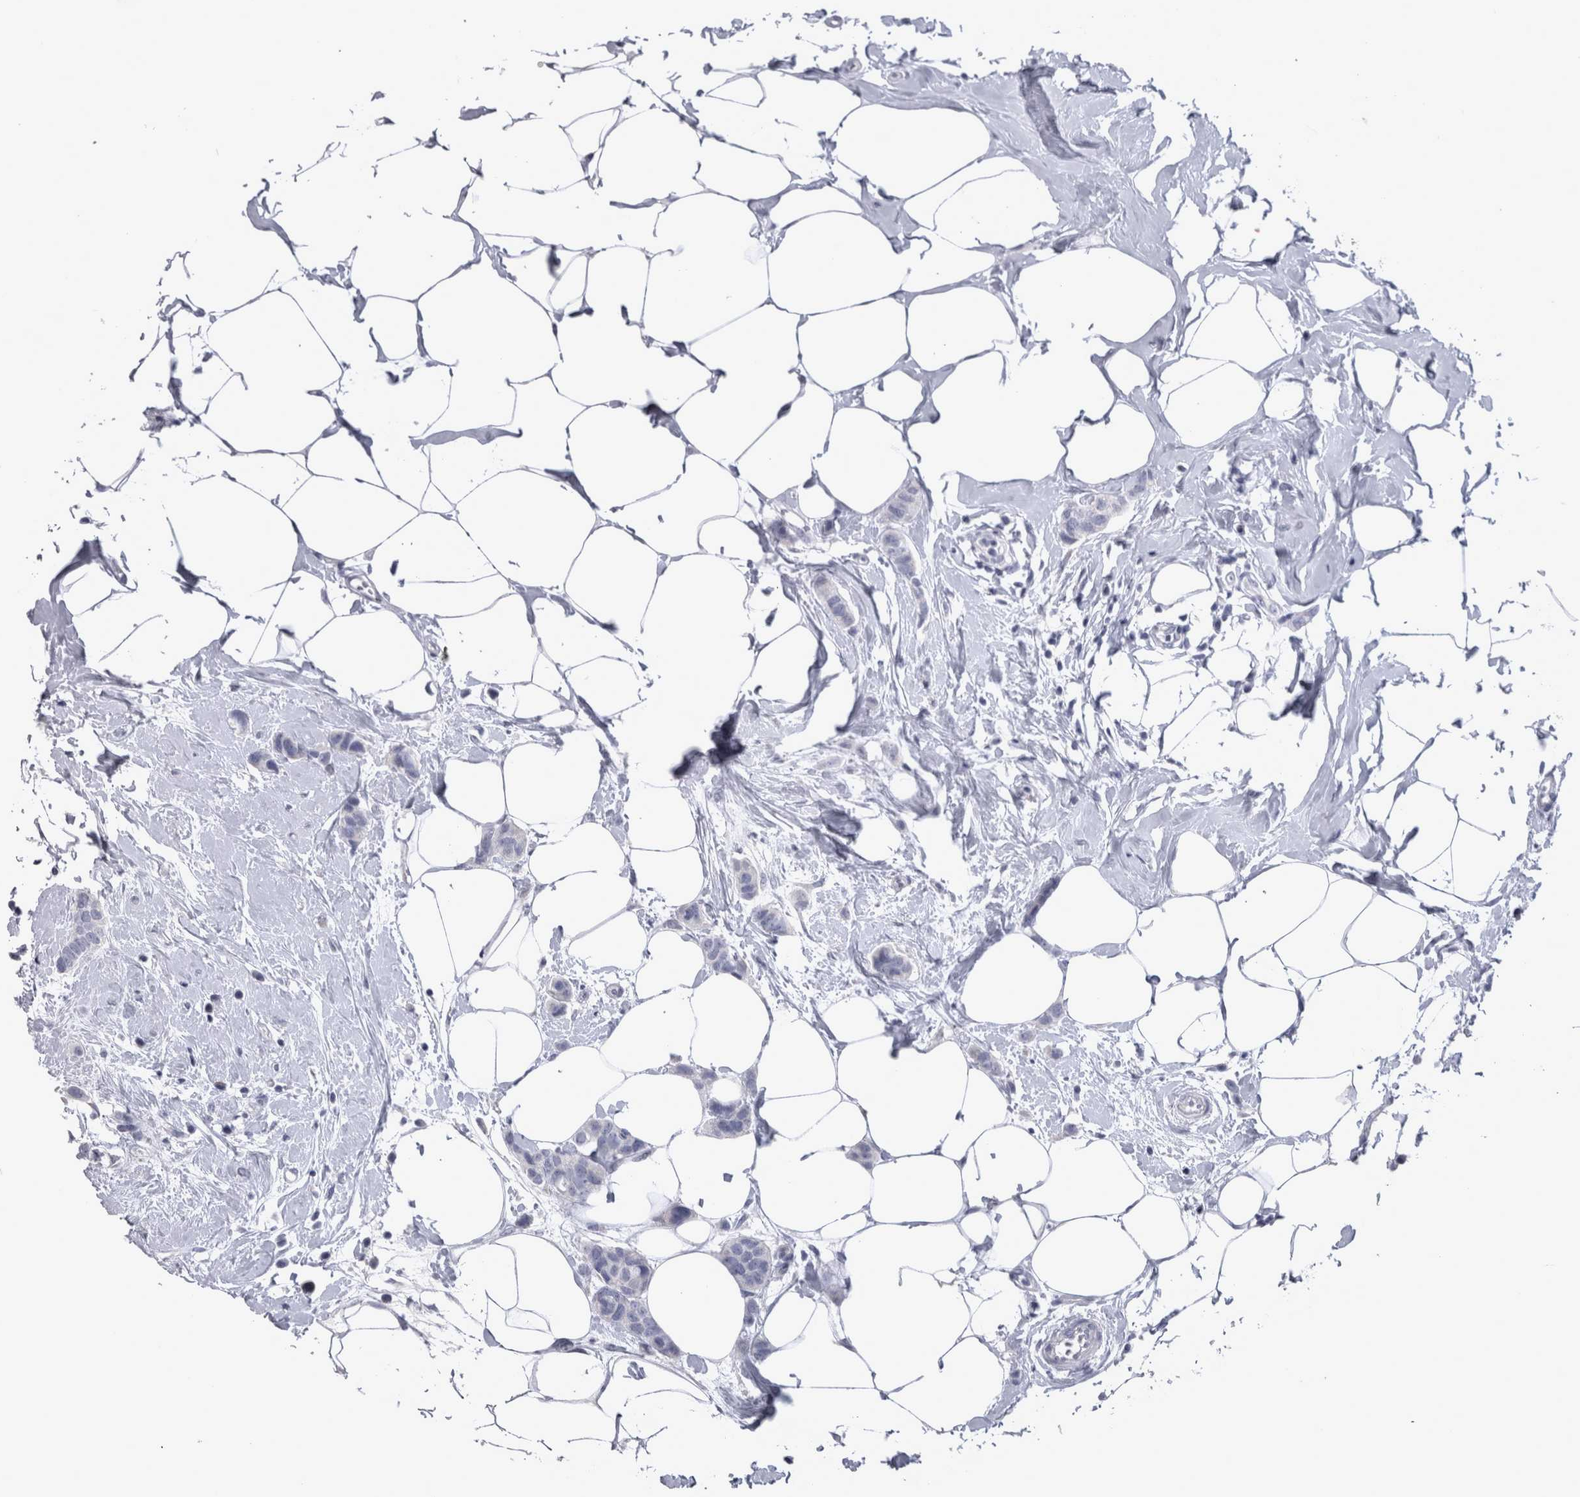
{"staining": {"intensity": "negative", "quantity": "none", "location": "none"}, "tissue": "breast cancer", "cell_type": "Tumor cells", "image_type": "cancer", "snomed": [{"axis": "morphology", "description": "Normal tissue, NOS"}, {"axis": "morphology", "description": "Duct carcinoma"}, {"axis": "topography", "description": "Breast"}], "caption": "DAB immunohistochemical staining of breast cancer (intraductal carcinoma) reveals no significant expression in tumor cells.", "gene": "MSMB", "patient": {"sex": "female", "age": 50}}